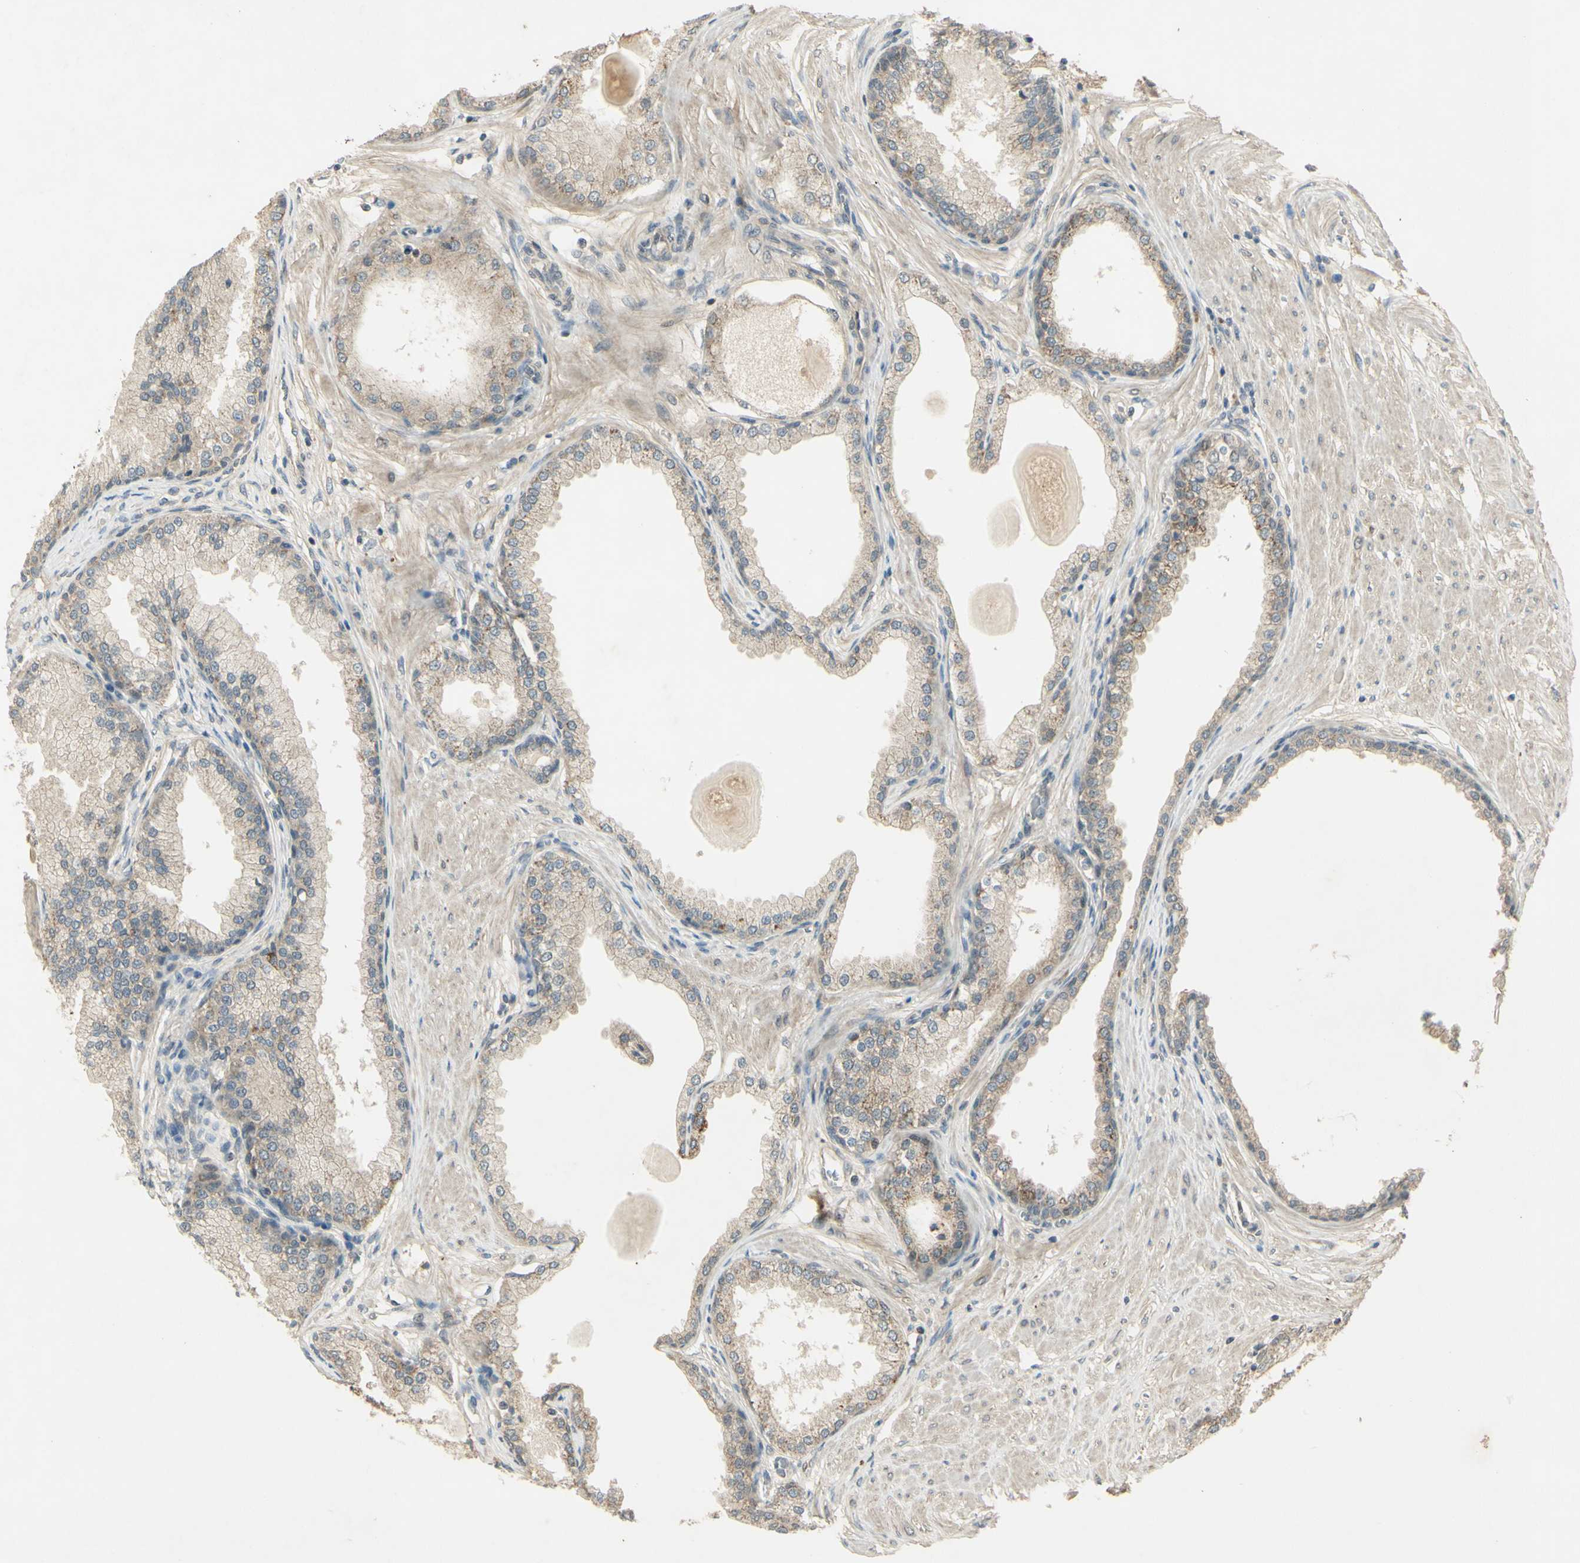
{"staining": {"intensity": "weak", "quantity": "25%-75%", "location": "cytoplasmic/membranous"}, "tissue": "prostate", "cell_type": "Glandular cells", "image_type": "normal", "snomed": [{"axis": "morphology", "description": "Normal tissue, NOS"}, {"axis": "topography", "description": "Prostate"}], "caption": "Glandular cells display low levels of weak cytoplasmic/membranous staining in approximately 25%-75% of cells in benign prostate. (Brightfield microscopy of DAB IHC at high magnification).", "gene": "RAD18", "patient": {"sex": "male", "age": 51}}